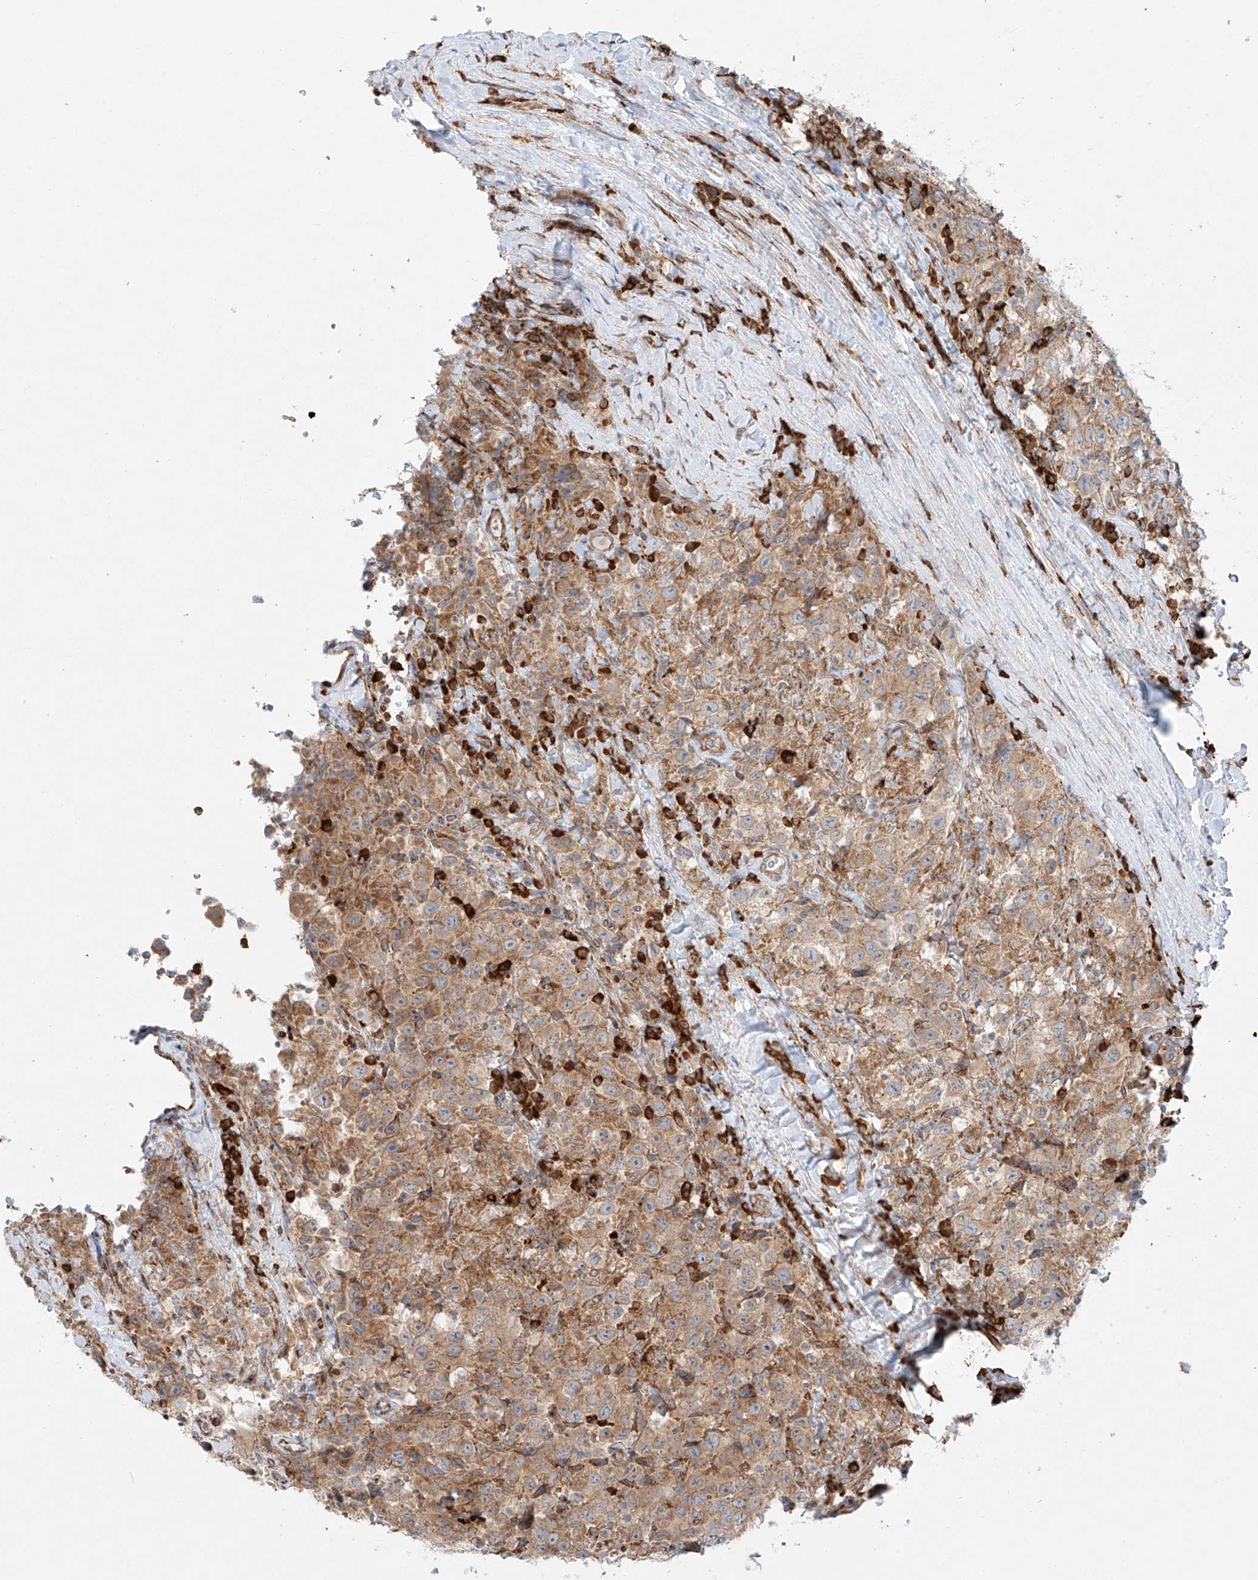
{"staining": {"intensity": "moderate", "quantity": ">75%", "location": "cytoplasmic/membranous"}, "tissue": "testis cancer", "cell_type": "Tumor cells", "image_type": "cancer", "snomed": [{"axis": "morphology", "description": "Seminoma, NOS"}, {"axis": "topography", "description": "Testis"}], "caption": "Immunohistochemical staining of seminoma (testis) reveals medium levels of moderate cytoplasmic/membranous protein positivity in approximately >75% of tumor cells. The staining is performed using DAB (3,3'-diaminobenzidine) brown chromogen to label protein expression. The nuclei are counter-stained blue using hematoxylin.", "gene": "EIPR1", "patient": {"sex": "male", "age": 41}}